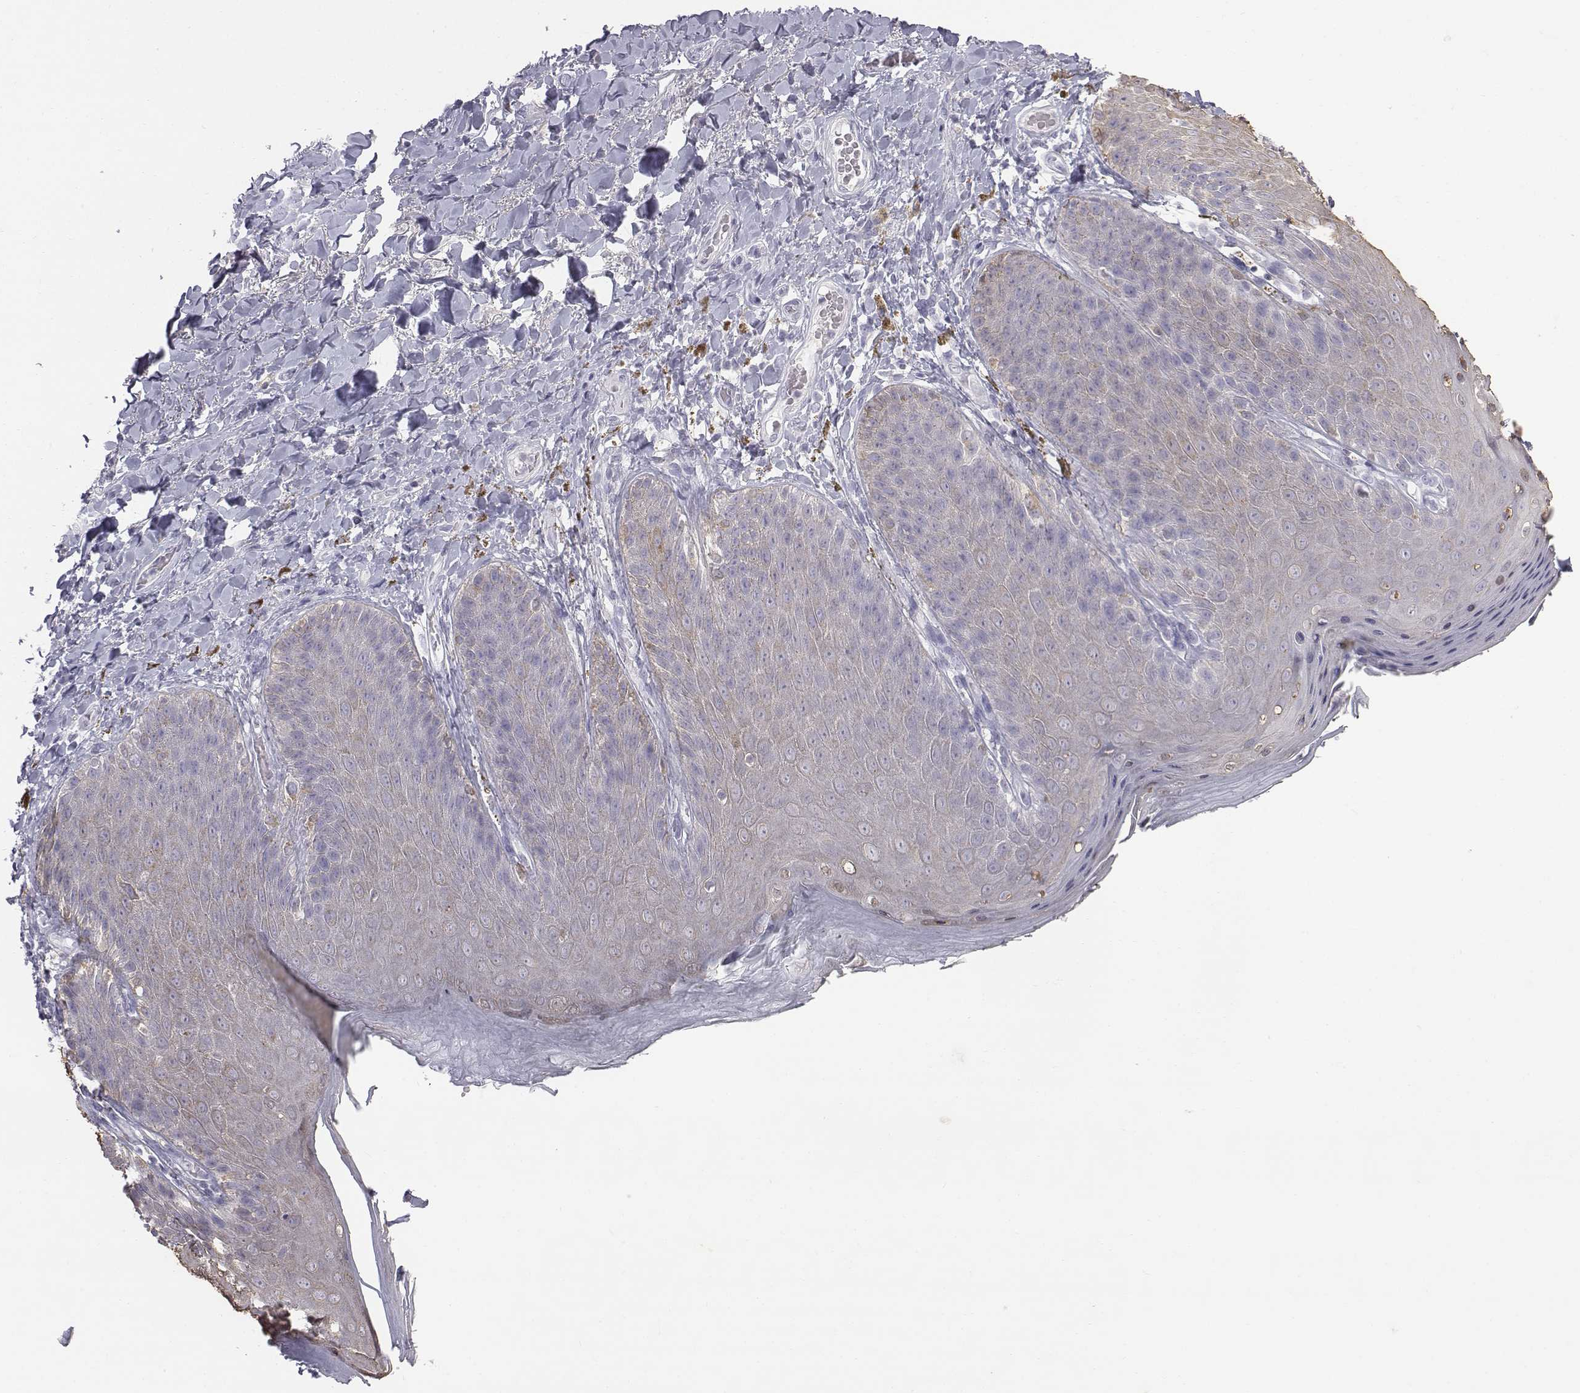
{"staining": {"intensity": "weak", "quantity": ">75%", "location": "cytoplasmic/membranous"}, "tissue": "skin", "cell_type": "Epidermal cells", "image_type": "normal", "snomed": [{"axis": "morphology", "description": "Normal tissue, NOS"}, {"axis": "topography", "description": "Anal"}], "caption": "Skin stained with DAB immunohistochemistry (IHC) shows low levels of weak cytoplasmic/membranous expression in about >75% of epidermal cells.", "gene": "C6orf58", "patient": {"sex": "male", "age": 53}}